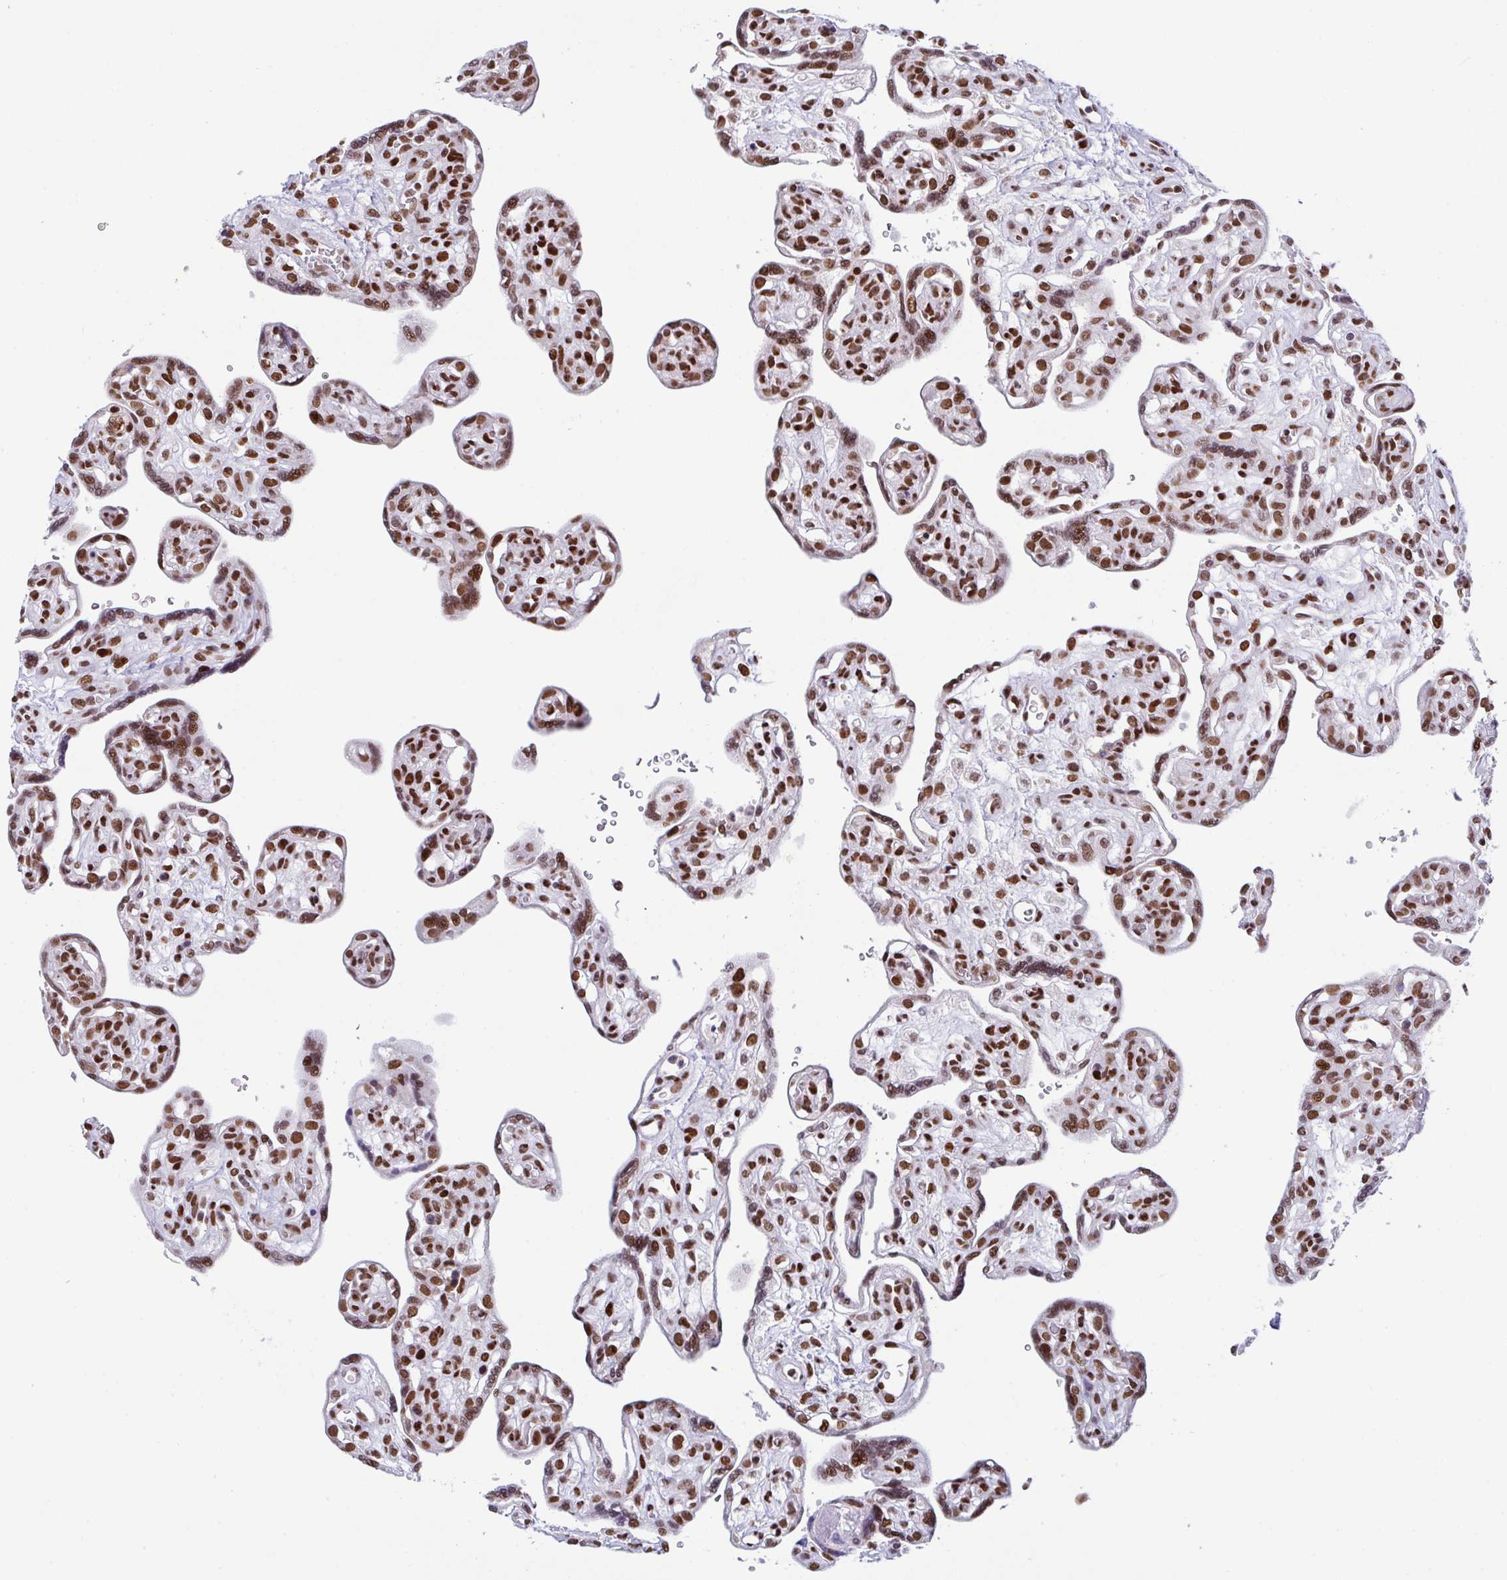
{"staining": {"intensity": "strong", "quantity": "25%-75%", "location": "nuclear"}, "tissue": "placenta", "cell_type": "Decidual cells", "image_type": "normal", "snomed": [{"axis": "morphology", "description": "Normal tissue, NOS"}, {"axis": "topography", "description": "Placenta"}], "caption": "Immunohistochemistry (IHC) staining of benign placenta, which exhibits high levels of strong nuclear positivity in approximately 25%-75% of decidual cells indicating strong nuclear protein positivity. The staining was performed using DAB (3,3'-diaminobenzidine) (brown) for protein detection and nuclei were counterstained in hematoxylin (blue).", "gene": "CLP1", "patient": {"sex": "female", "age": 39}}